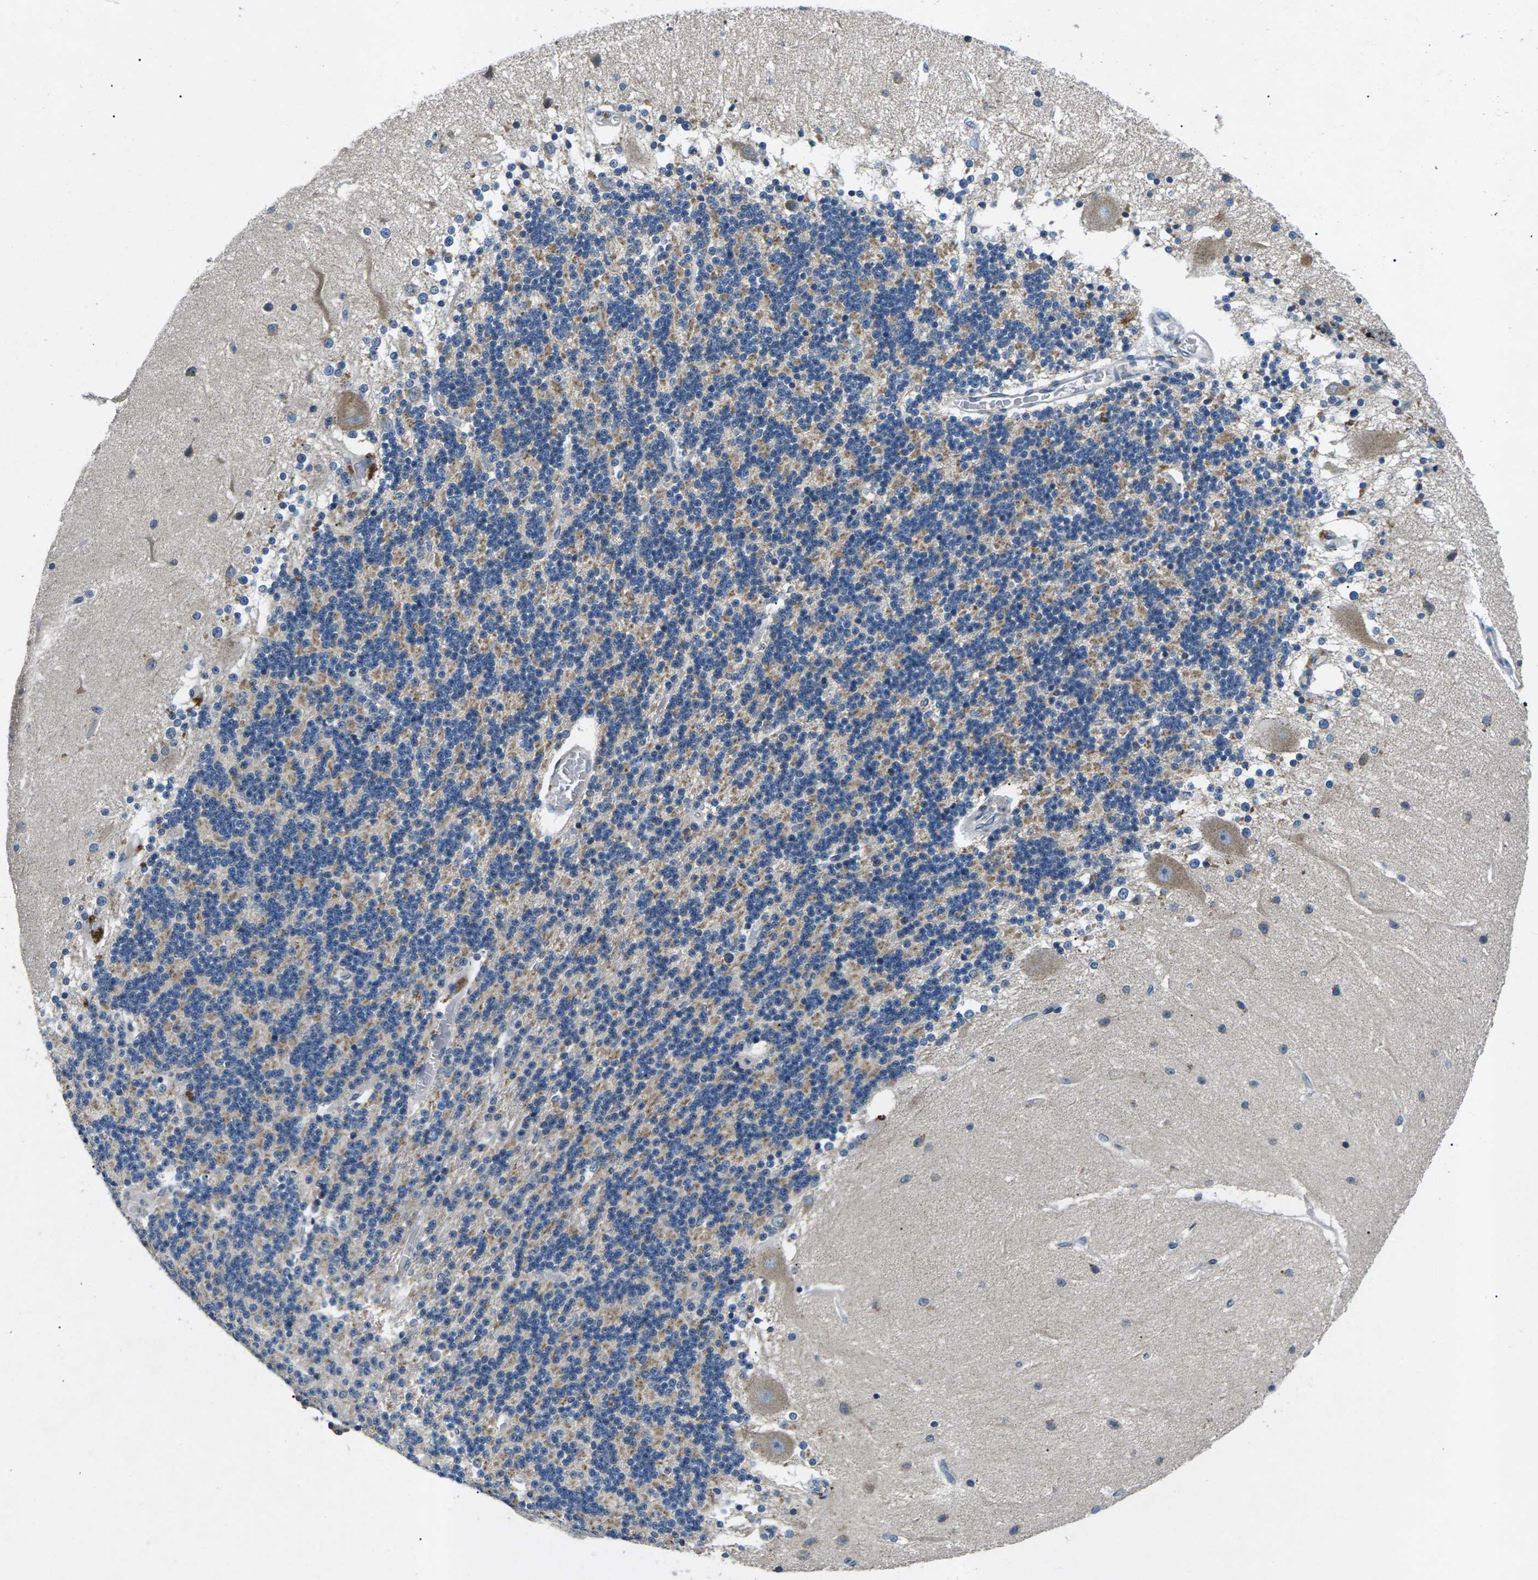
{"staining": {"intensity": "moderate", "quantity": "<25%", "location": "cytoplasmic/membranous"}, "tissue": "cerebellum", "cell_type": "Cells in granular layer", "image_type": "normal", "snomed": [{"axis": "morphology", "description": "Normal tissue, NOS"}, {"axis": "topography", "description": "Cerebellum"}], "caption": "There is low levels of moderate cytoplasmic/membranous staining in cells in granular layer of unremarkable cerebellum, as demonstrated by immunohistochemical staining (brown color).", "gene": "ERGIC3", "patient": {"sex": "female", "age": 54}}